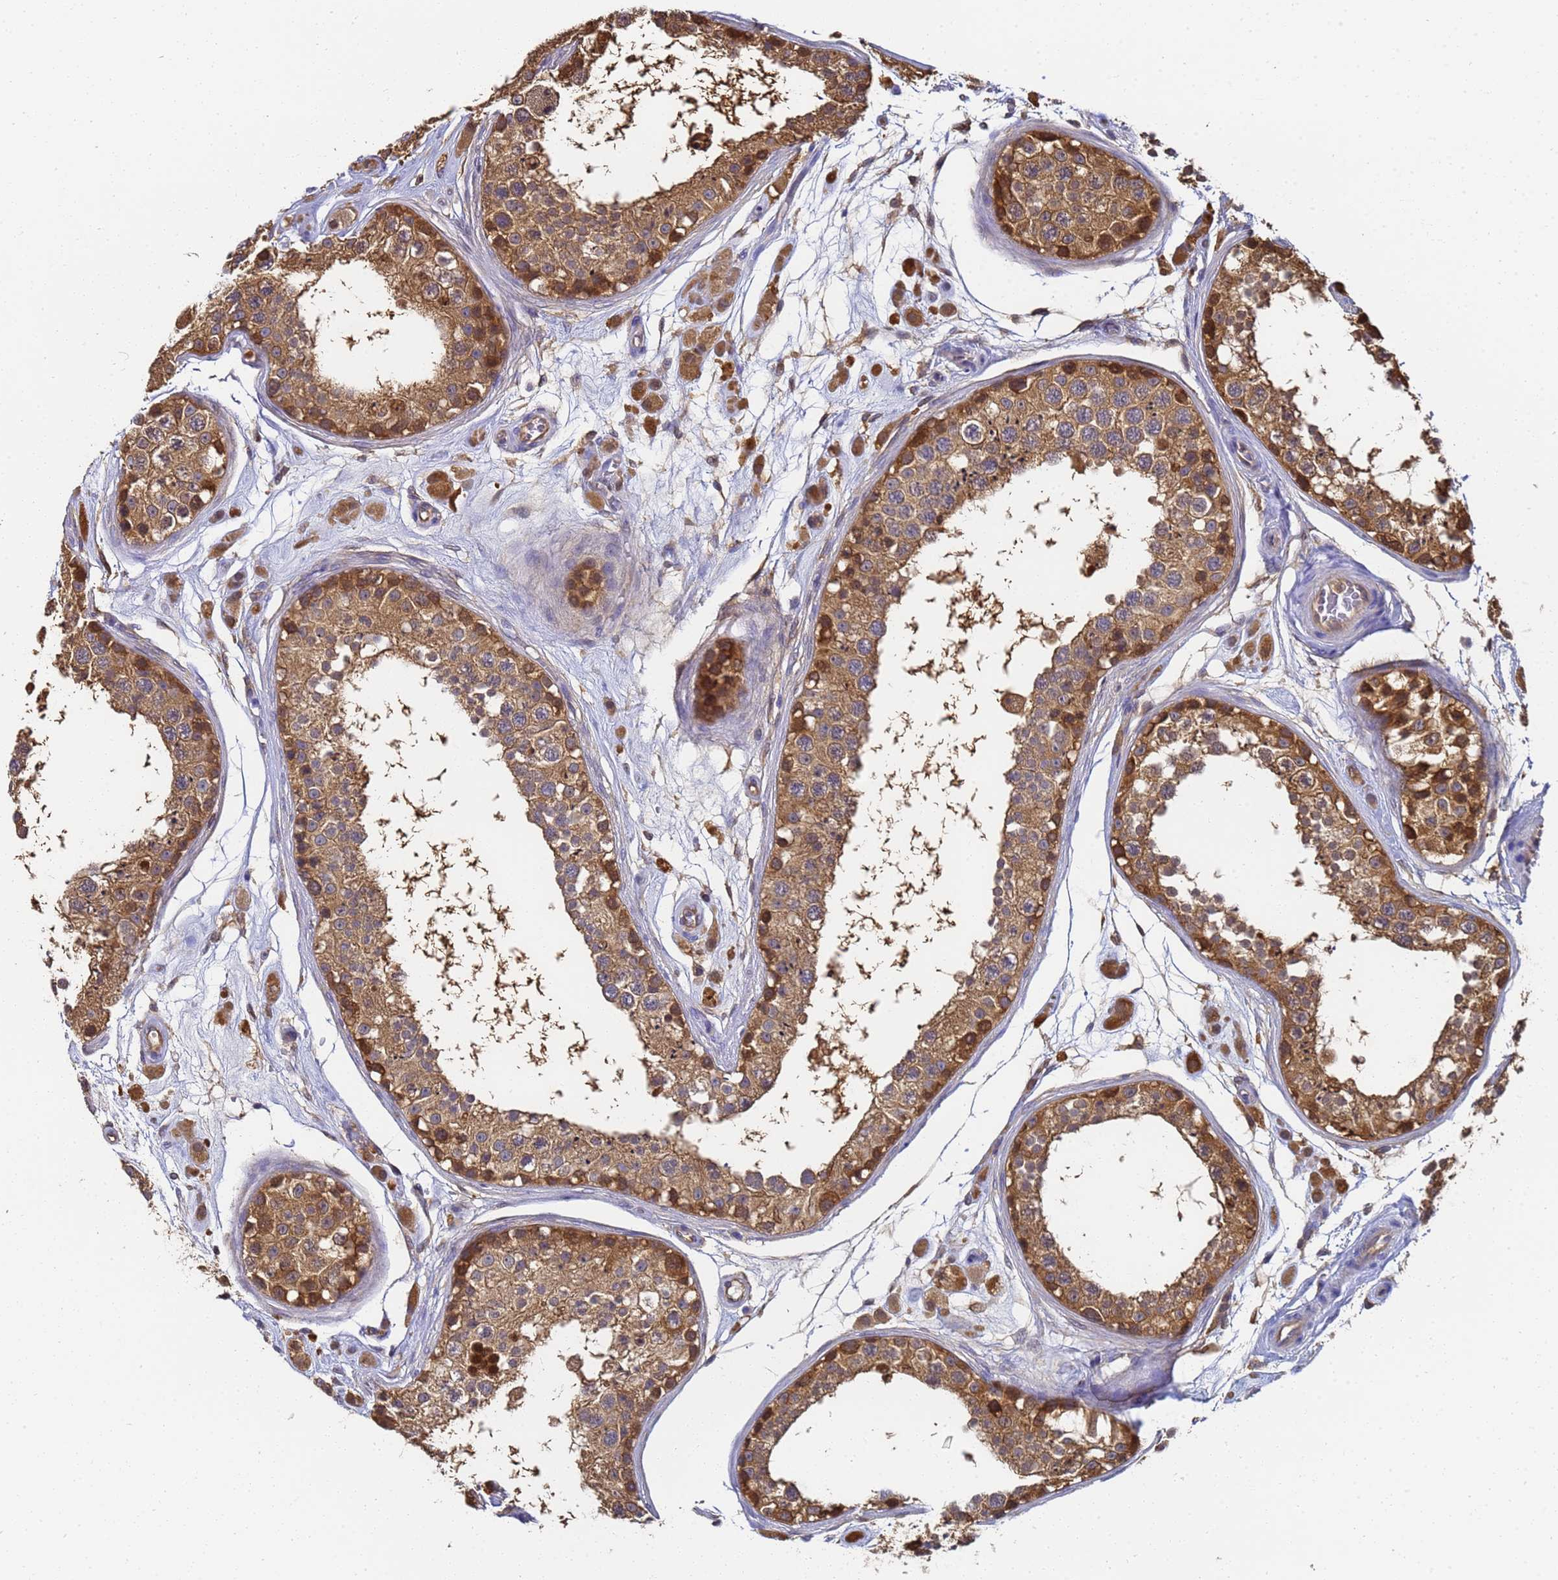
{"staining": {"intensity": "moderate", "quantity": ">75%", "location": "cytoplasmic/membranous"}, "tissue": "testis", "cell_type": "Cells in seminiferous ducts", "image_type": "normal", "snomed": [{"axis": "morphology", "description": "Normal tissue, NOS"}, {"axis": "topography", "description": "Testis"}], "caption": "A medium amount of moderate cytoplasmic/membranous staining is seen in approximately >75% of cells in seminiferous ducts in normal testis.", "gene": "NME1", "patient": {"sex": "male", "age": 25}}